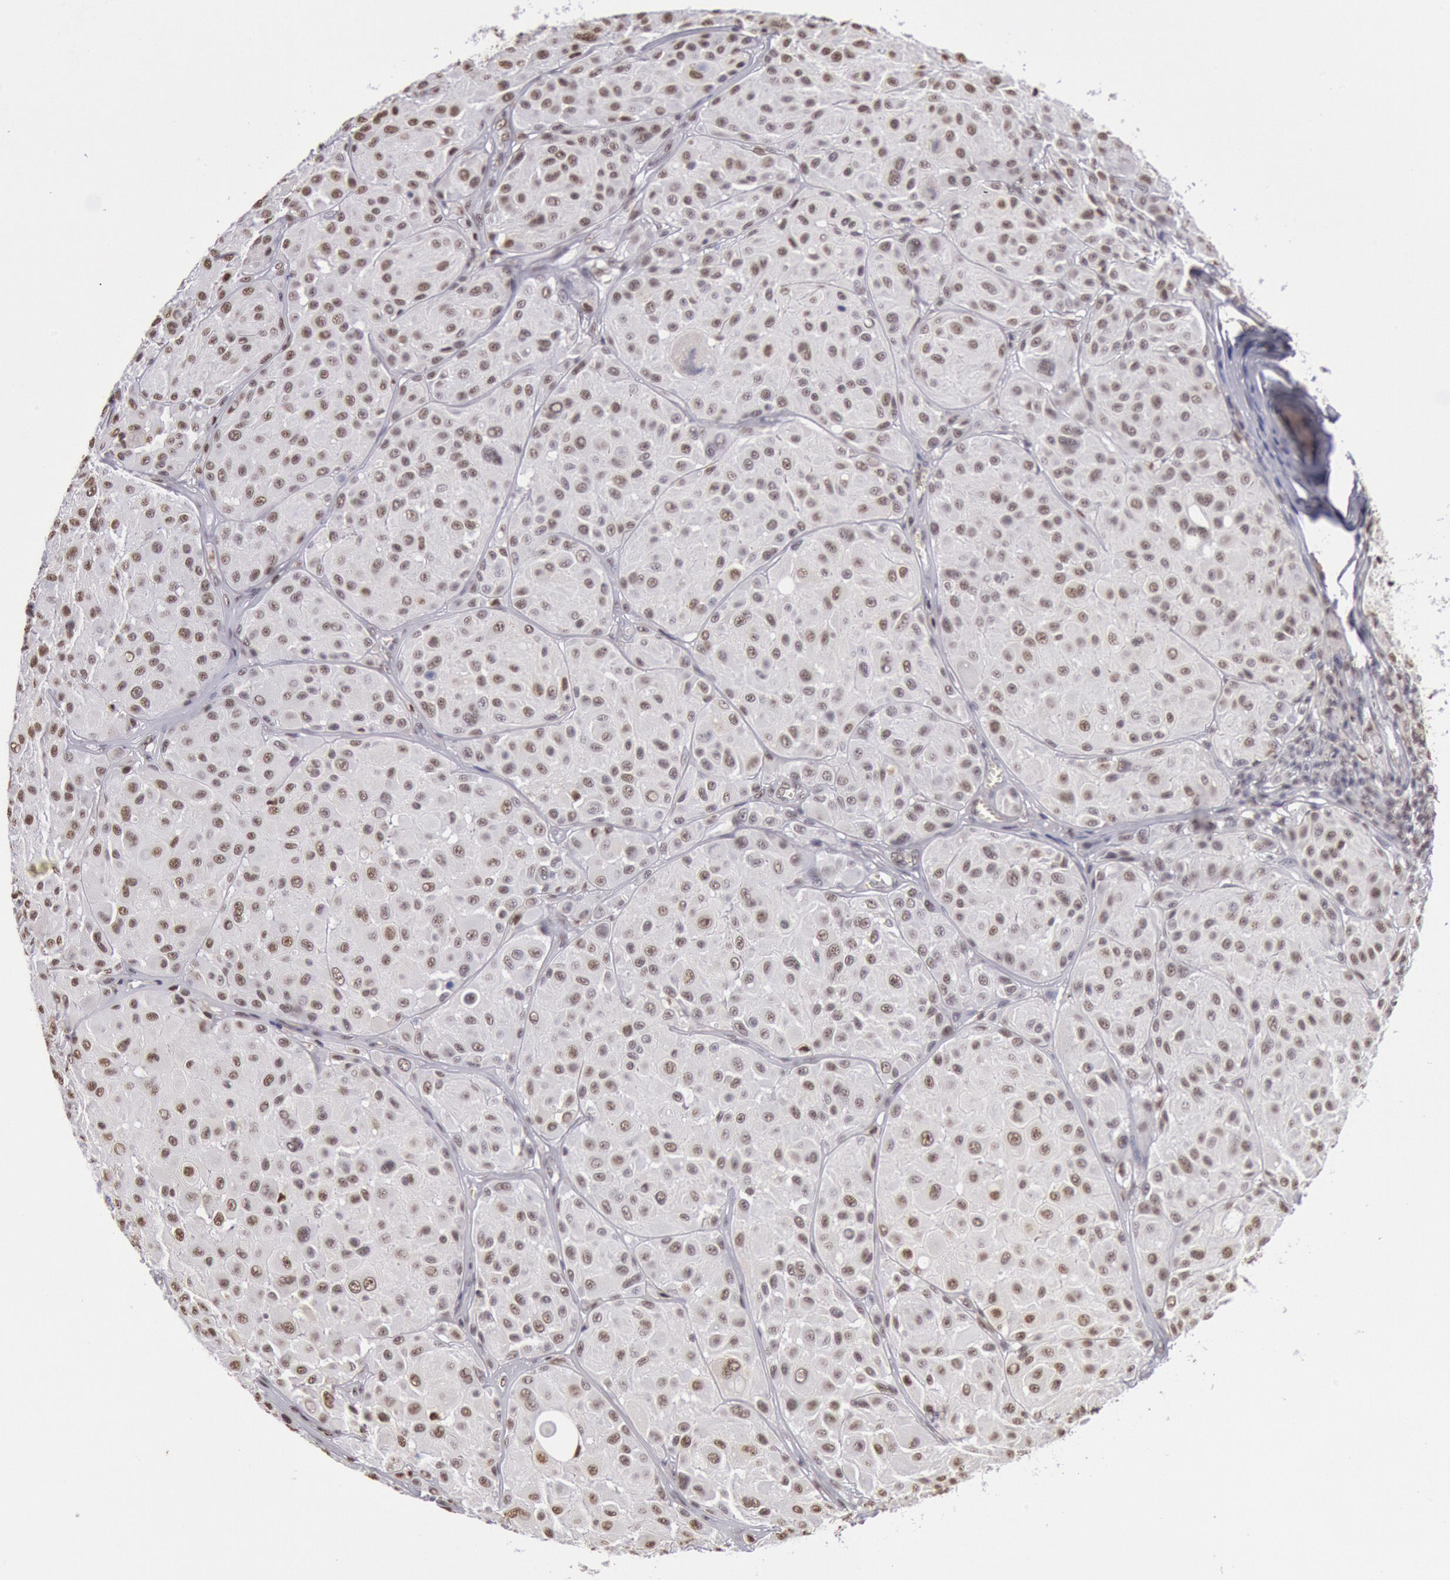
{"staining": {"intensity": "moderate", "quantity": ">75%", "location": "nuclear"}, "tissue": "melanoma", "cell_type": "Tumor cells", "image_type": "cancer", "snomed": [{"axis": "morphology", "description": "Malignant melanoma, NOS"}, {"axis": "topography", "description": "Skin"}], "caption": "Brown immunohistochemical staining in human melanoma displays moderate nuclear staining in about >75% of tumor cells.", "gene": "SNRPD3", "patient": {"sex": "male", "age": 36}}